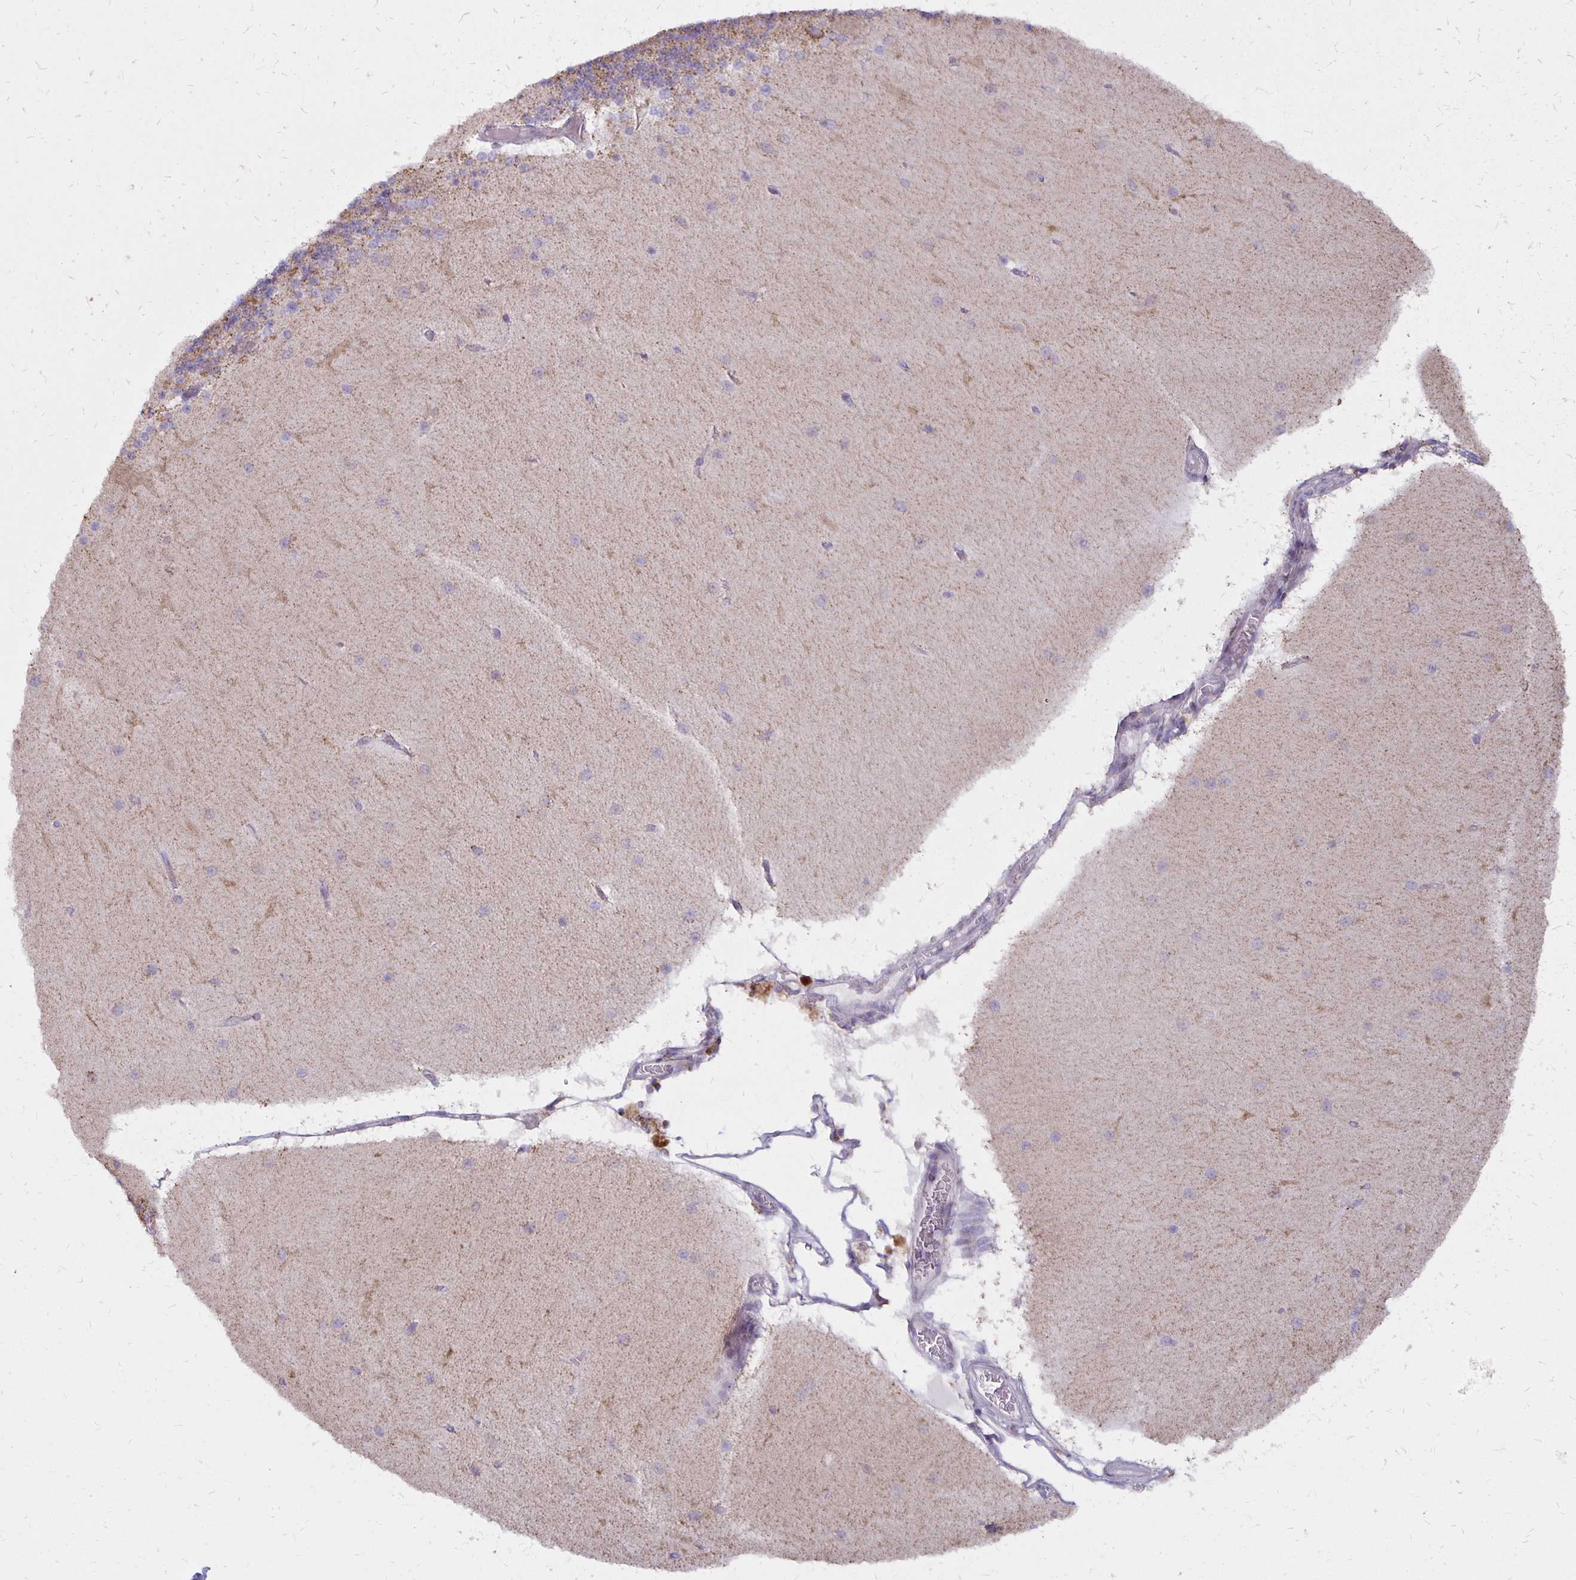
{"staining": {"intensity": "moderate", "quantity": "<25%", "location": "cytoplasmic/membranous"}, "tissue": "cerebellum", "cell_type": "Cells in granular layer", "image_type": "normal", "snomed": [{"axis": "morphology", "description": "Normal tissue, NOS"}, {"axis": "topography", "description": "Cerebellum"}], "caption": "A brown stain labels moderate cytoplasmic/membranous positivity of a protein in cells in granular layer of benign human cerebellum.", "gene": "IER3", "patient": {"sex": "female", "age": 54}}